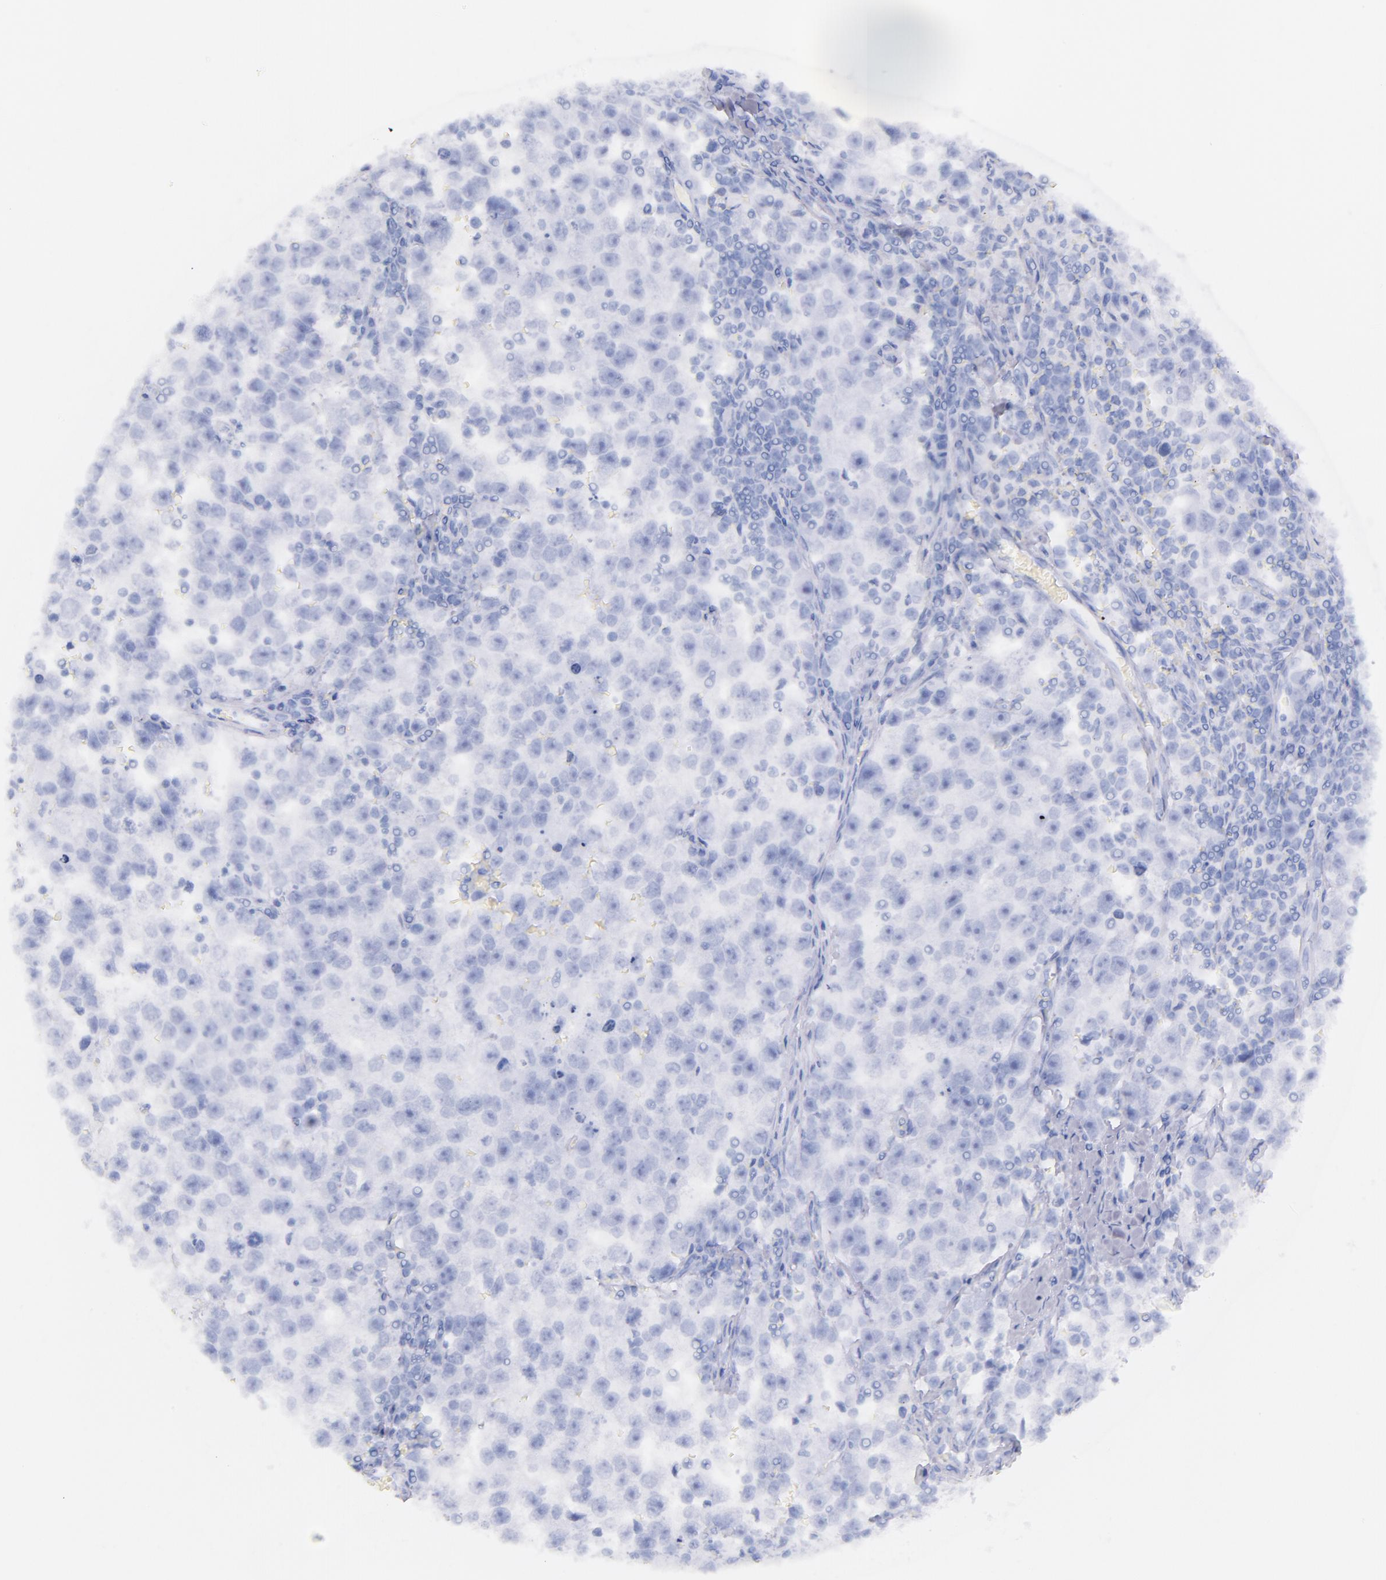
{"staining": {"intensity": "negative", "quantity": "none", "location": "none"}, "tissue": "testis cancer", "cell_type": "Tumor cells", "image_type": "cancer", "snomed": [{"axis": "morphology", "description": "Seminoma, NOS"}, {"axis": "topography", "description": "Testis"}], "caption": "Testis cancer stained for a protein using immunohistochemistry (IHC) exhibits no staining tumor cells.", "gene": "CD44", "patient": {"sex": "male", "age": 33}}